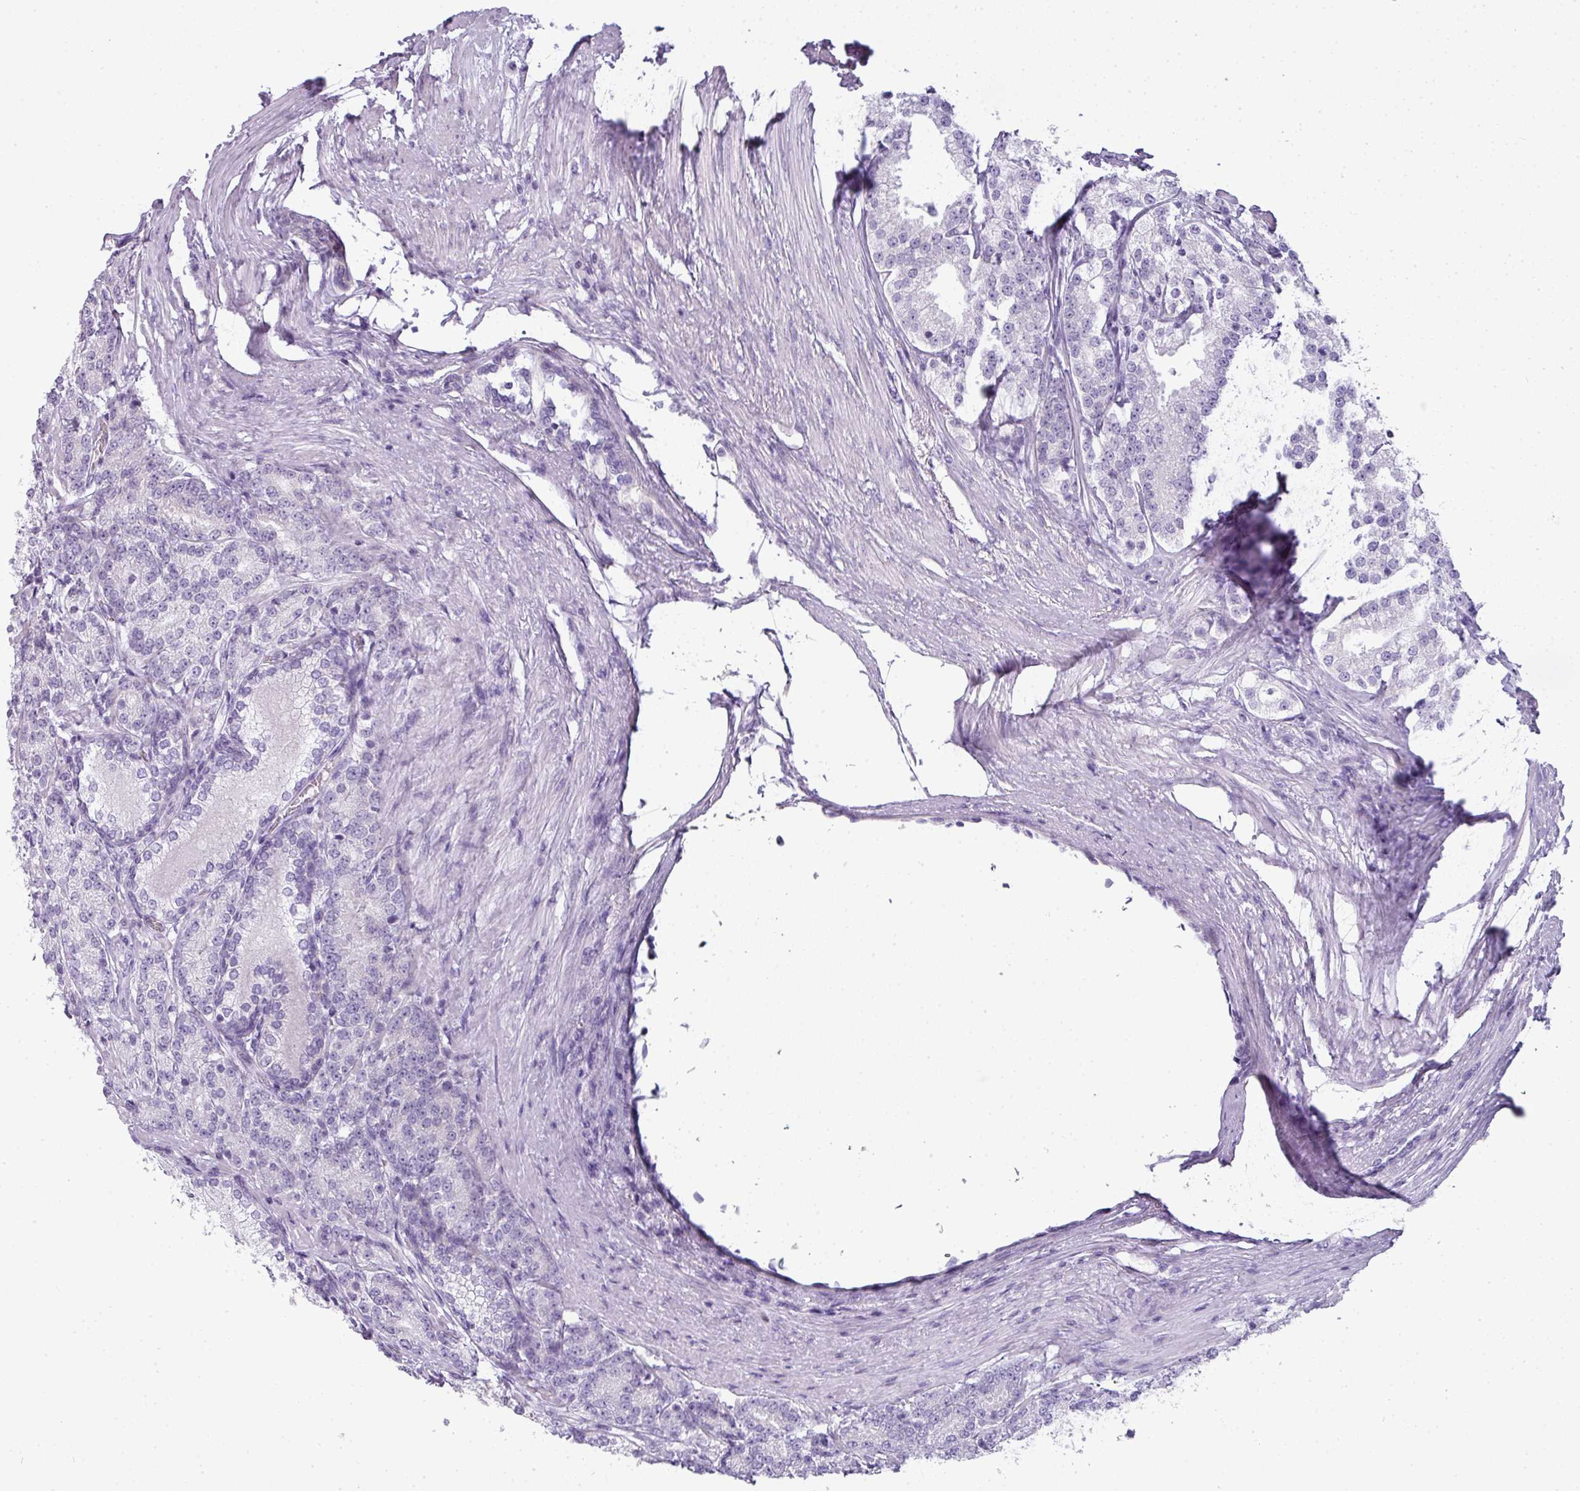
{"staining": {"intensity": "negative", "quantity": "none", "location": "none"}, "tissue": "prostate cancer", "cell_type": "Tumor cells", "image_type": "cancer", "snomed": [{"axis": "morphology", "description": "Adenocarcinoma, High grade"}, {"axis": "topography", "description": "Prostate"}], "caption": "DAB immunohistochemical staining of adenocarcinoma (high-grade) (prostate) shows no significant staining in tumor cells.", "gene": "RBMY1F", "patient": {"sex": "male", "age": 69}}